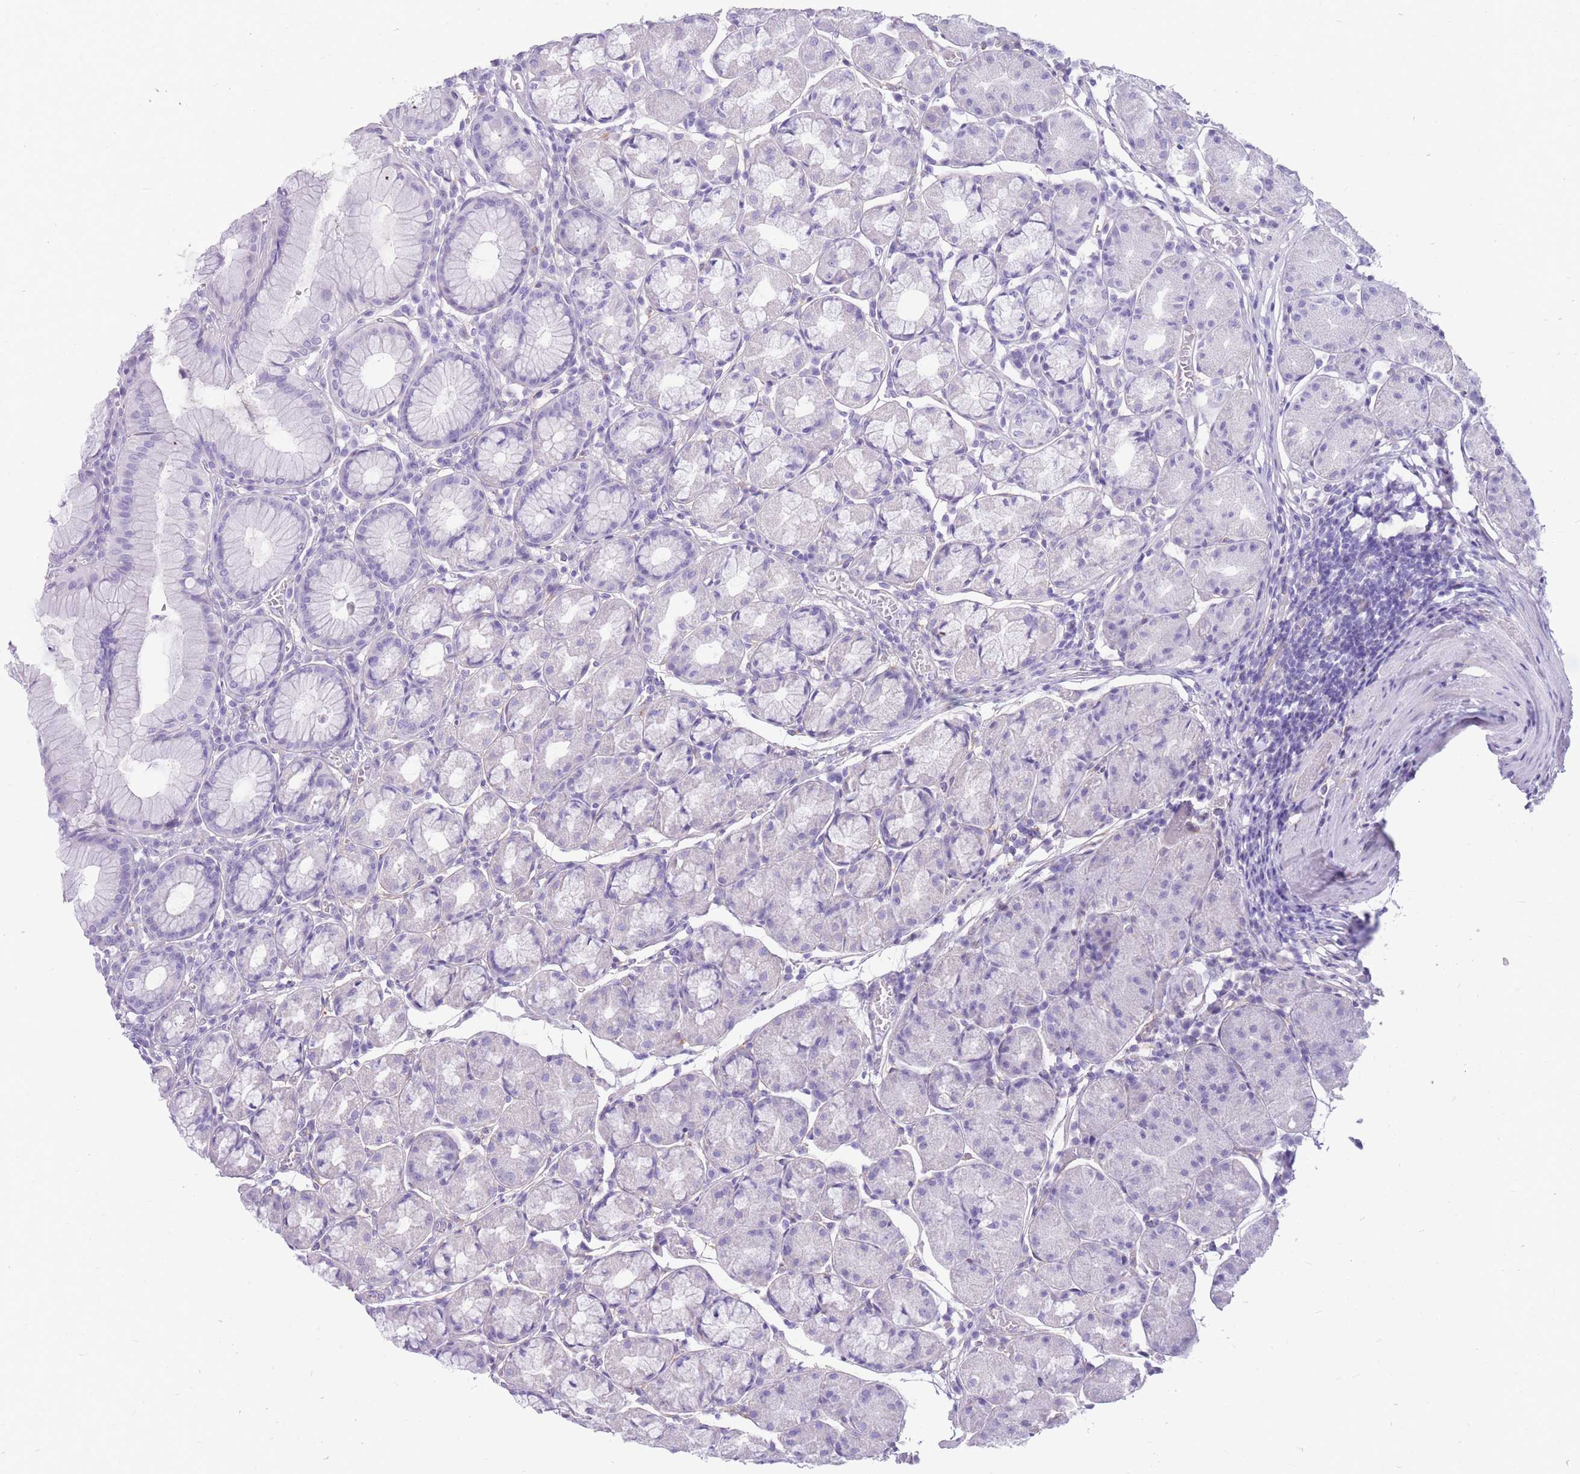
{"staining": {"intensity": "negative", "quantity": "none", "location": "none"}, "tissue": "stomach", "cell_type": "Glandular cells", "image_type": "normal", "snomed": [{"axis": "morphology", "description": "Normal tissue, NOS"}, {"axis": "topography", "description": "Stomach"}], "caption": "A photomicrograph of human stomach is negative for staining in glandular cells.", "gene": "MTSS2", "patient": {"sex": "male", "age": 55}}